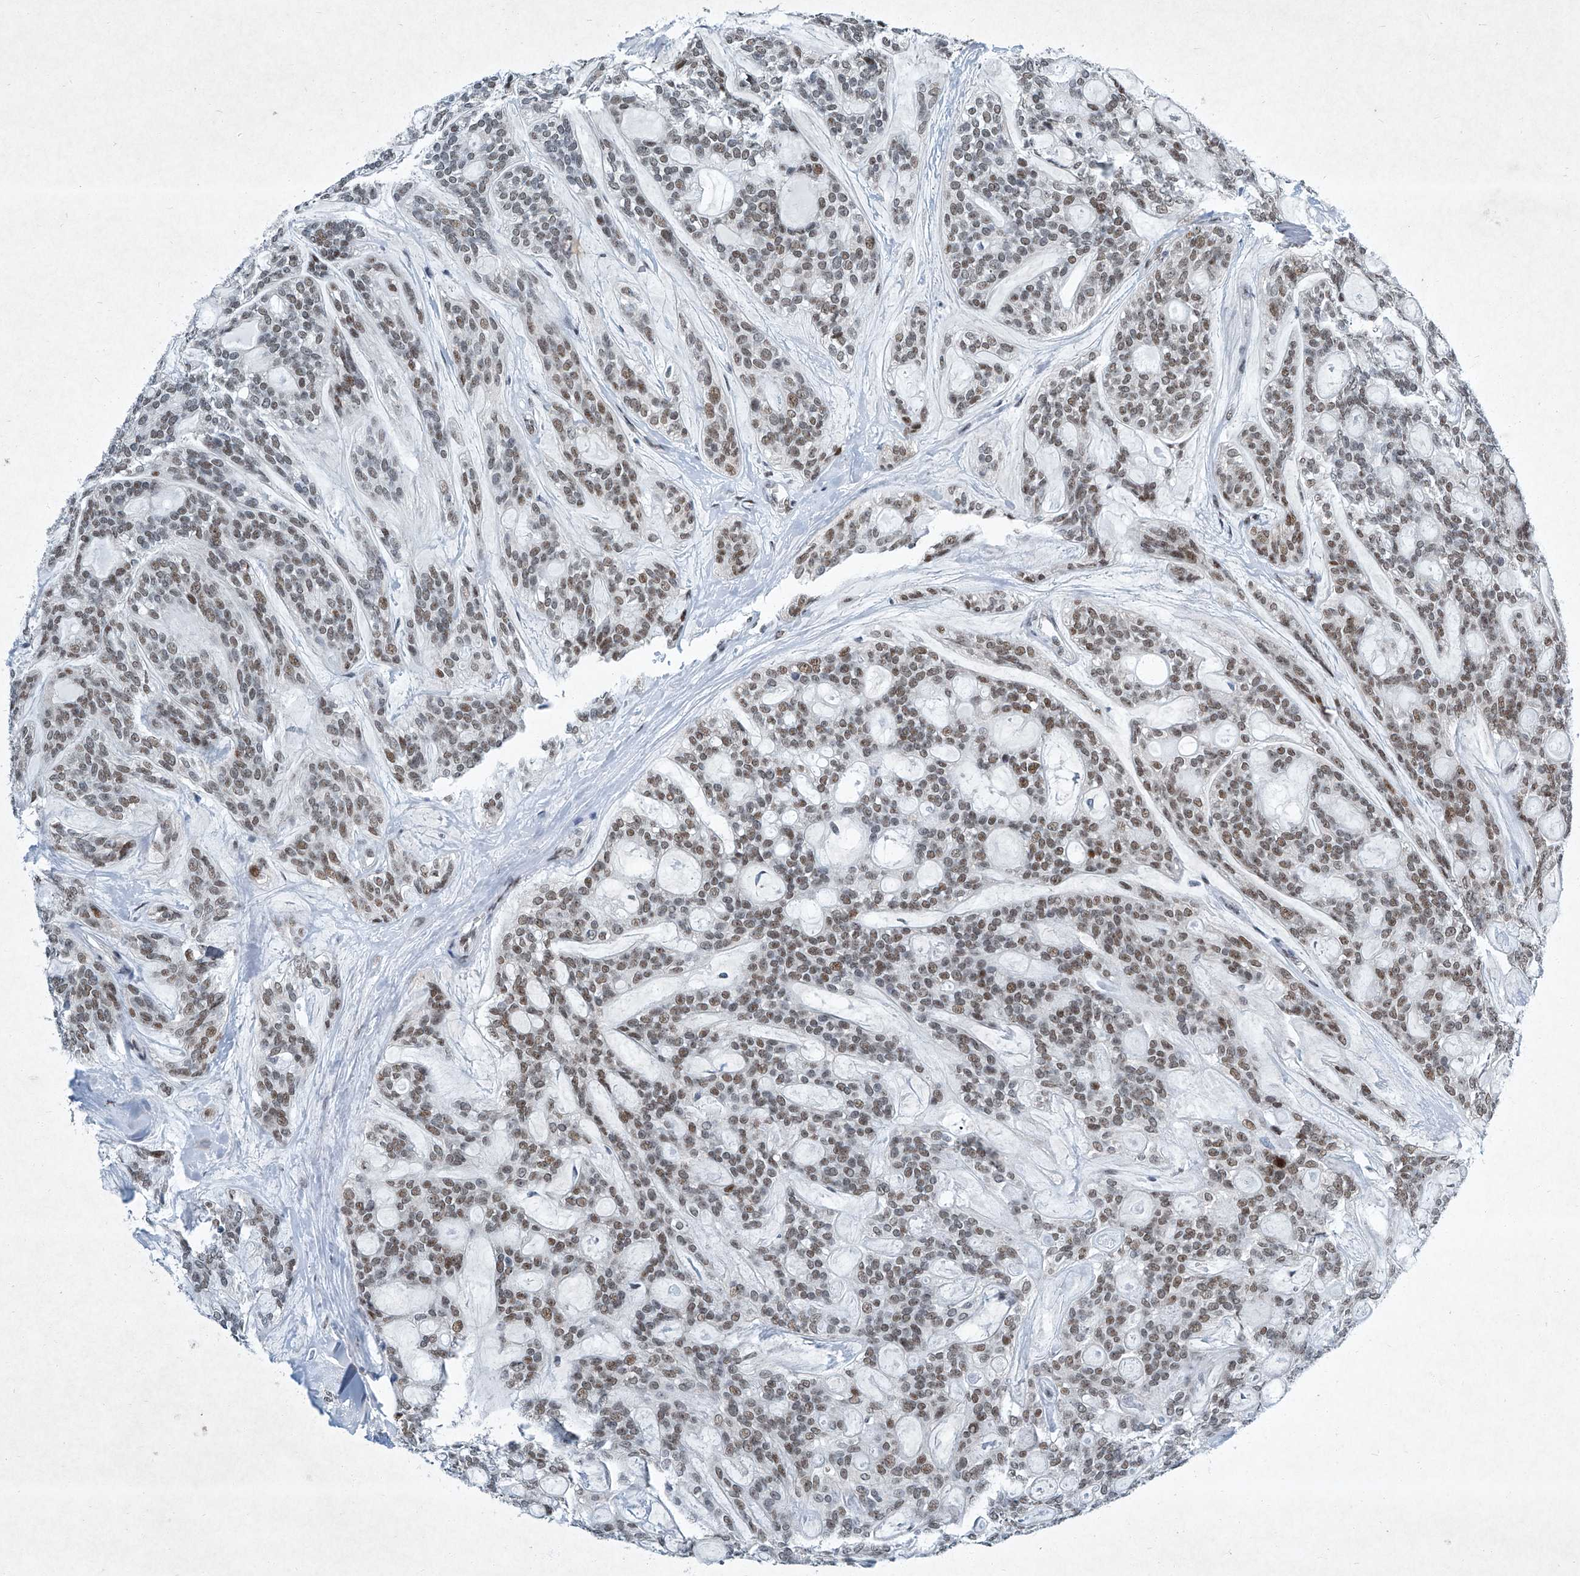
{"staining": {"intensity": "moderate", "quantity": ">75%", "location": "nuclear"}, "tissue": "head and neck cancer", "cell_type": "Tumor cells", "image_type": "cancer", "snomed": [{"axis": "morphology", "description": "Adenocarcinoma, NOS"}, {"axis": "topography", "description": "Head-Neck"}], "caption": "Protein staining shows moderate nuclear staining in approximately >75% of tumor cells in head and neck cancer (adenocarcinoma). (IHC, brightfield microscopy, high magnification).", "gene": "TFDP1", "patient": {"sex": "male", "age": 66}}